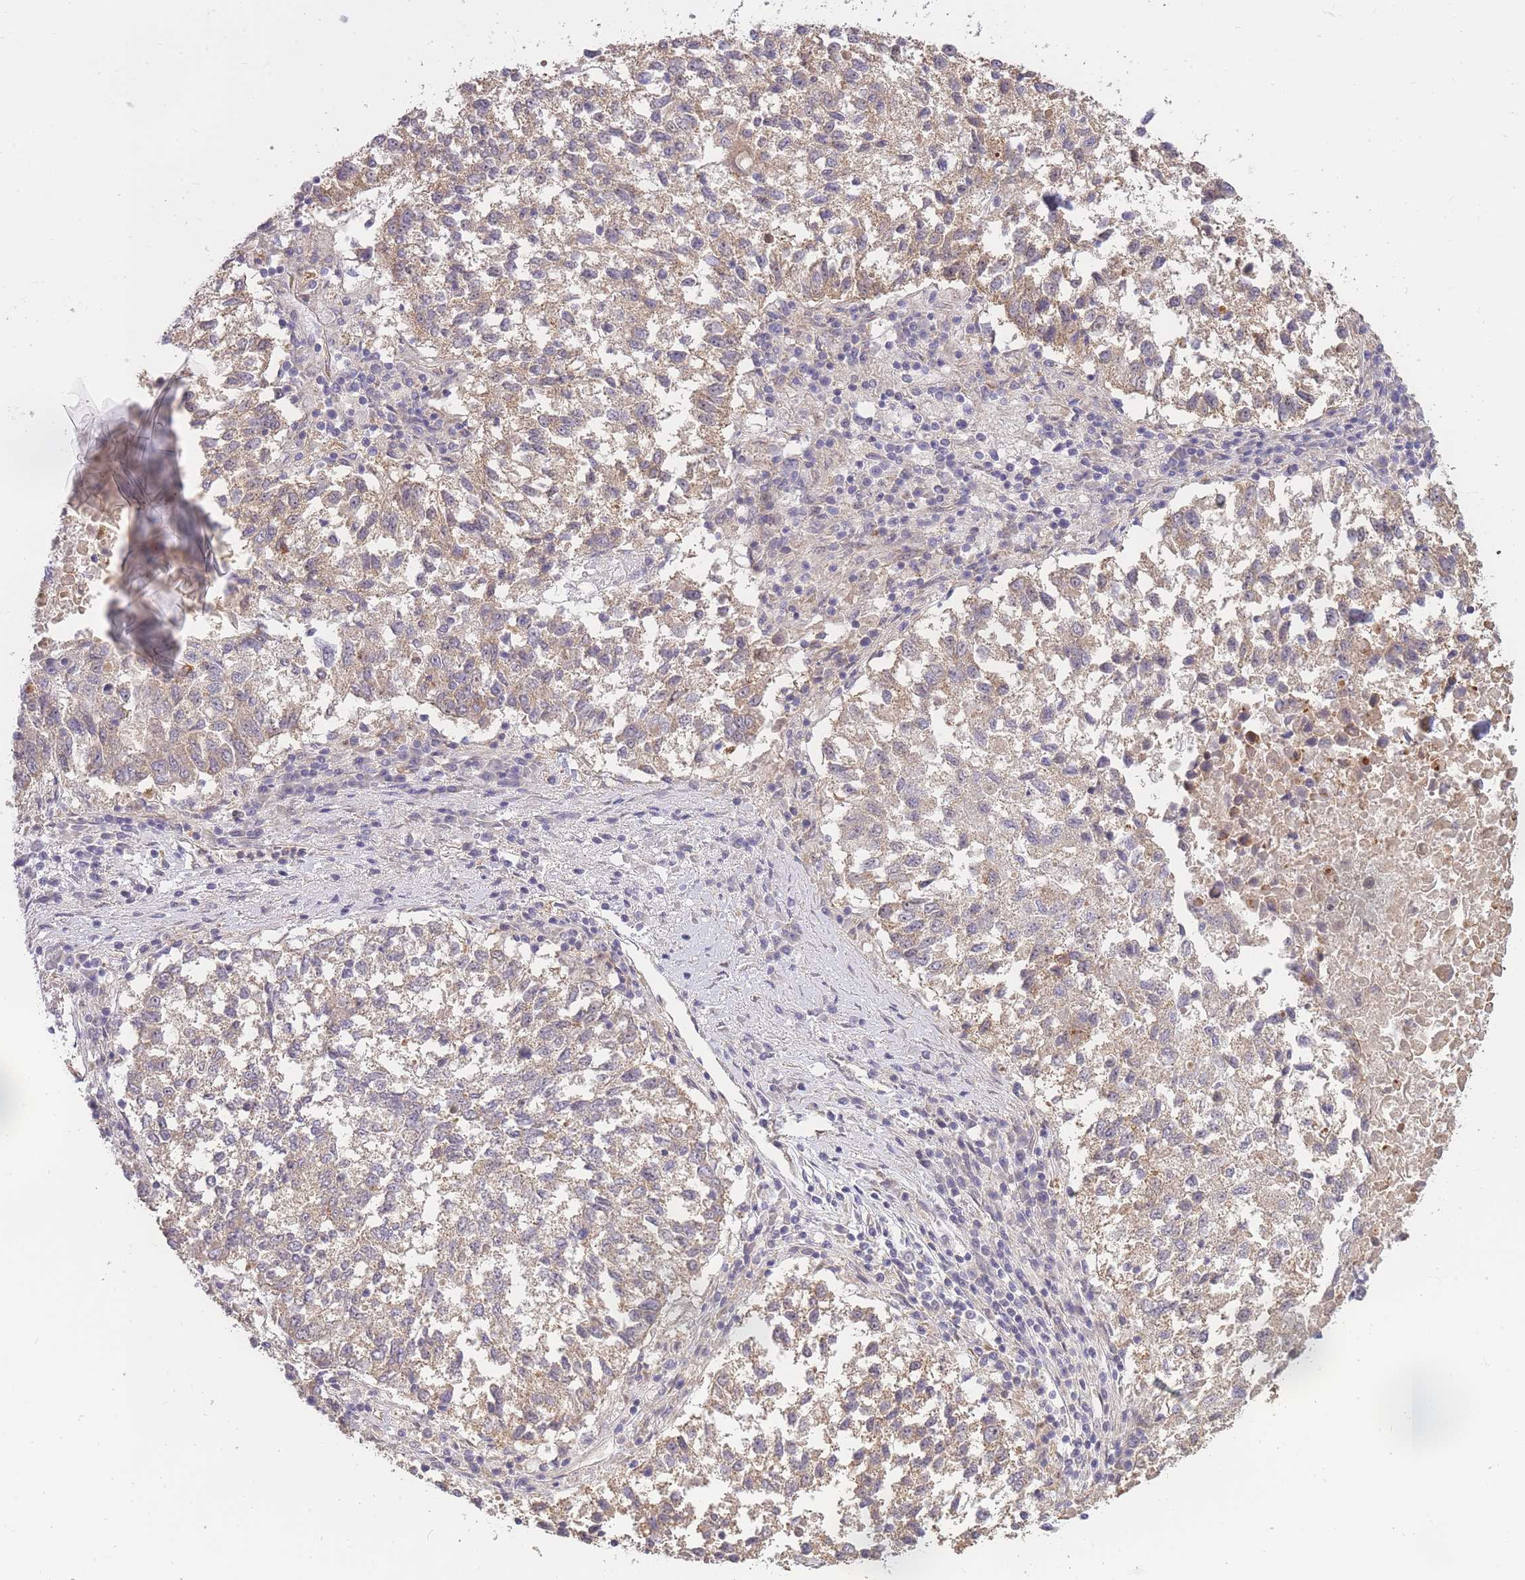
{"staining": {"intensity": "weak", "quantity": "25%-75%", "location": "cytoplasmic/membranous"}, "tissue": "lung cancer", "cell_type": "Tumor cells", "image_type": "cancer", "snomed": [{"axis": "morphology", "description": "Squamous cell carcinoma, NOS"}, {"axis": "topography", "description": "Lung"}], "caption": "Immunohistochemistry (IHC) (DAB (3,3'-diaminobenzidine)) staining of human squamous cell carcinoma (lung) displays weak cytoplasmic/membranous protein positivity in about 25%-75% of tumor cells. The staining is performed using DAB (3,3'-diaminobenzidine) brown chromogen to label protein expression. The nuclei are counter-stained blue using hematoxylin.", "gene": "SMC6", "patient": {"sex": "male", "age": 73}}